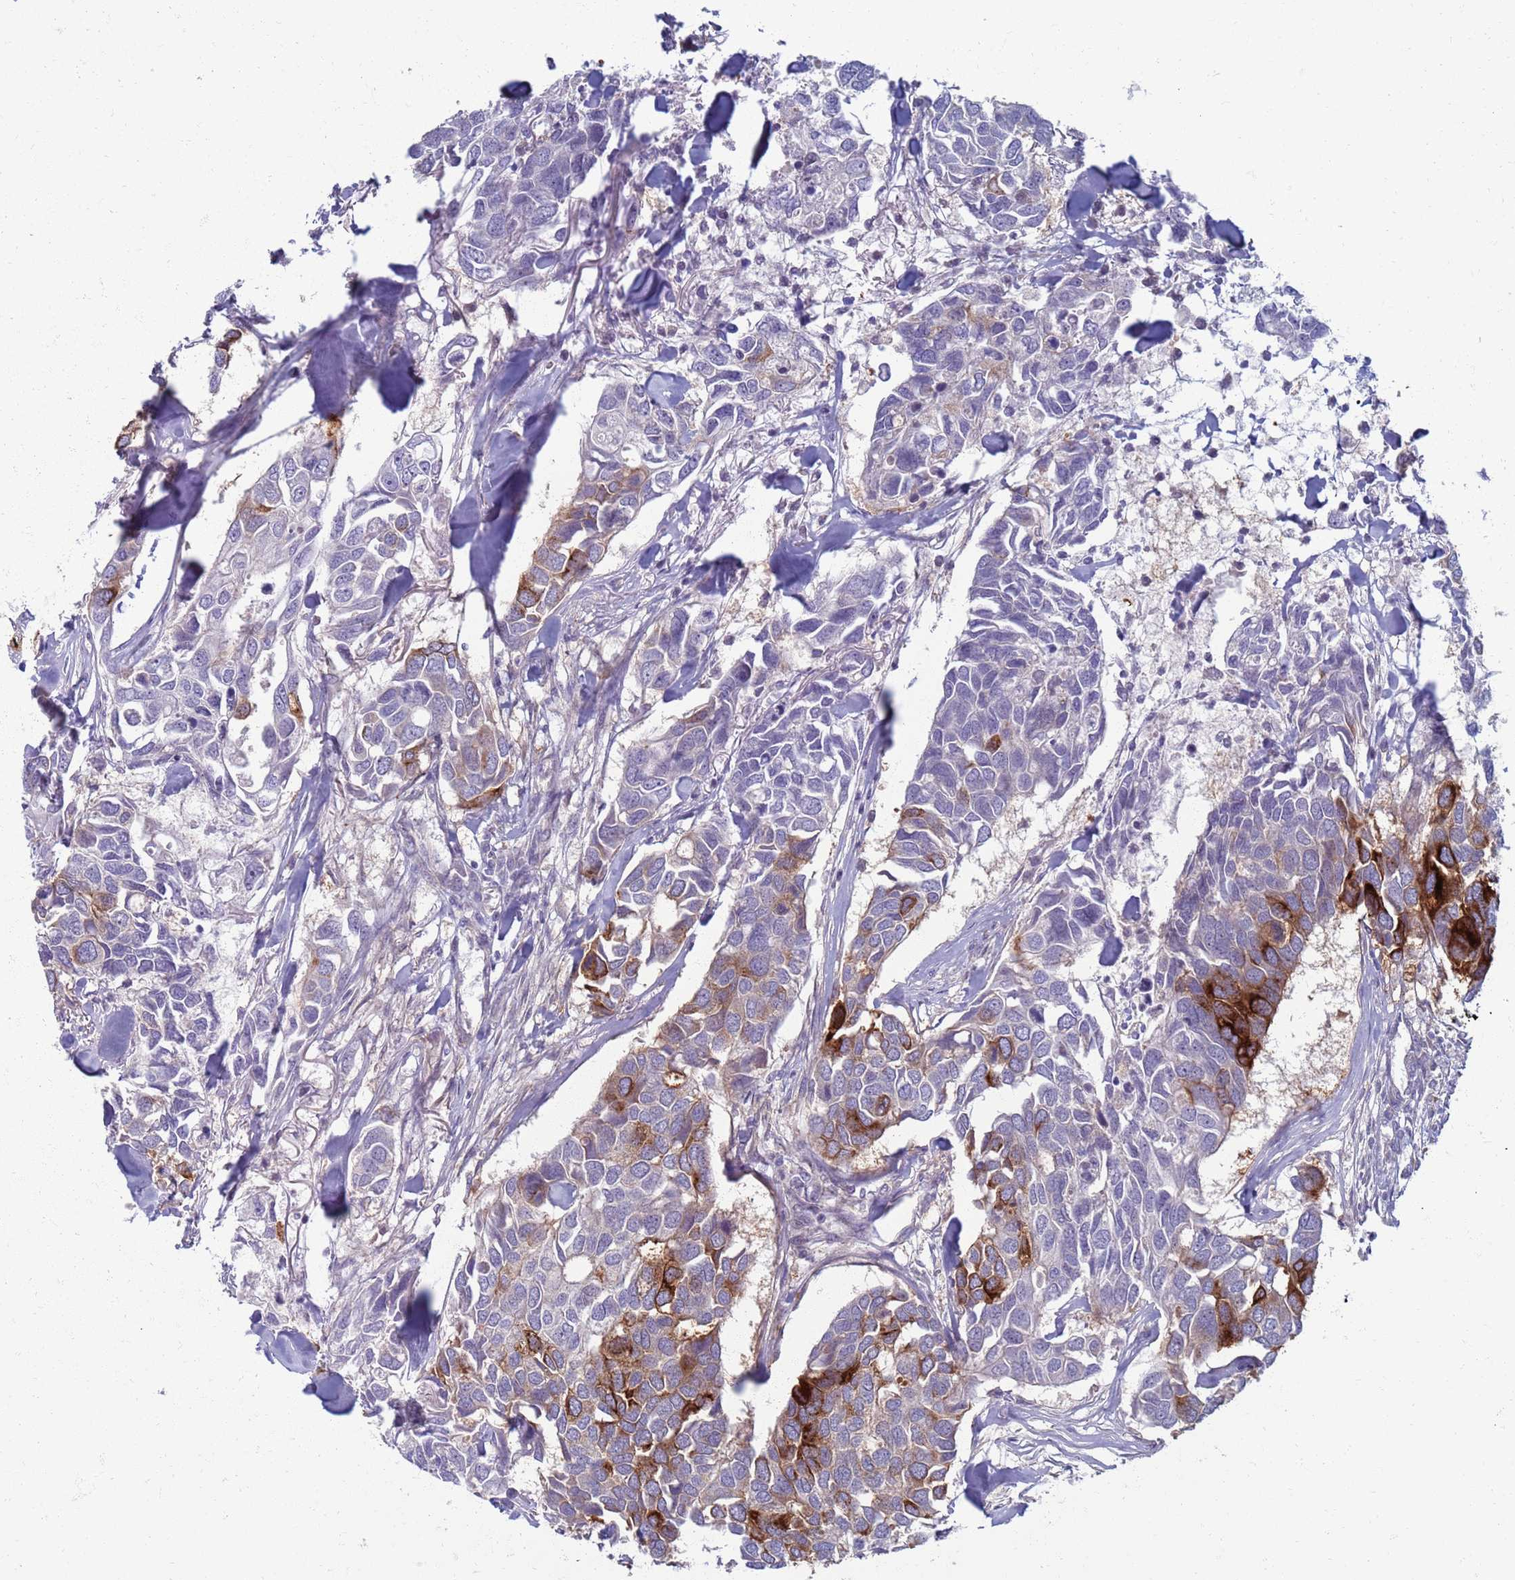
{"staining": {"intensity": "strong", "quantity": "<25%", "location": "cytoplasmic/membranous"}, "tissue": "breast cancer", "cell_type": "Tumor cells", "image_type": "cancer", "snomed": [{"axis": "morphology", "description": "Duct carcinoma"}, {"axis": "topography", "description": "Breast"}], "caption": "This image displays IHC staining of human intraductal carcinoma (breast), with medium strong cytoplasmic/membranous positivity in approximately <25% of tumor cells.", "gene": "CLCA2", "patient": {"sex": "female", "age": 83}}